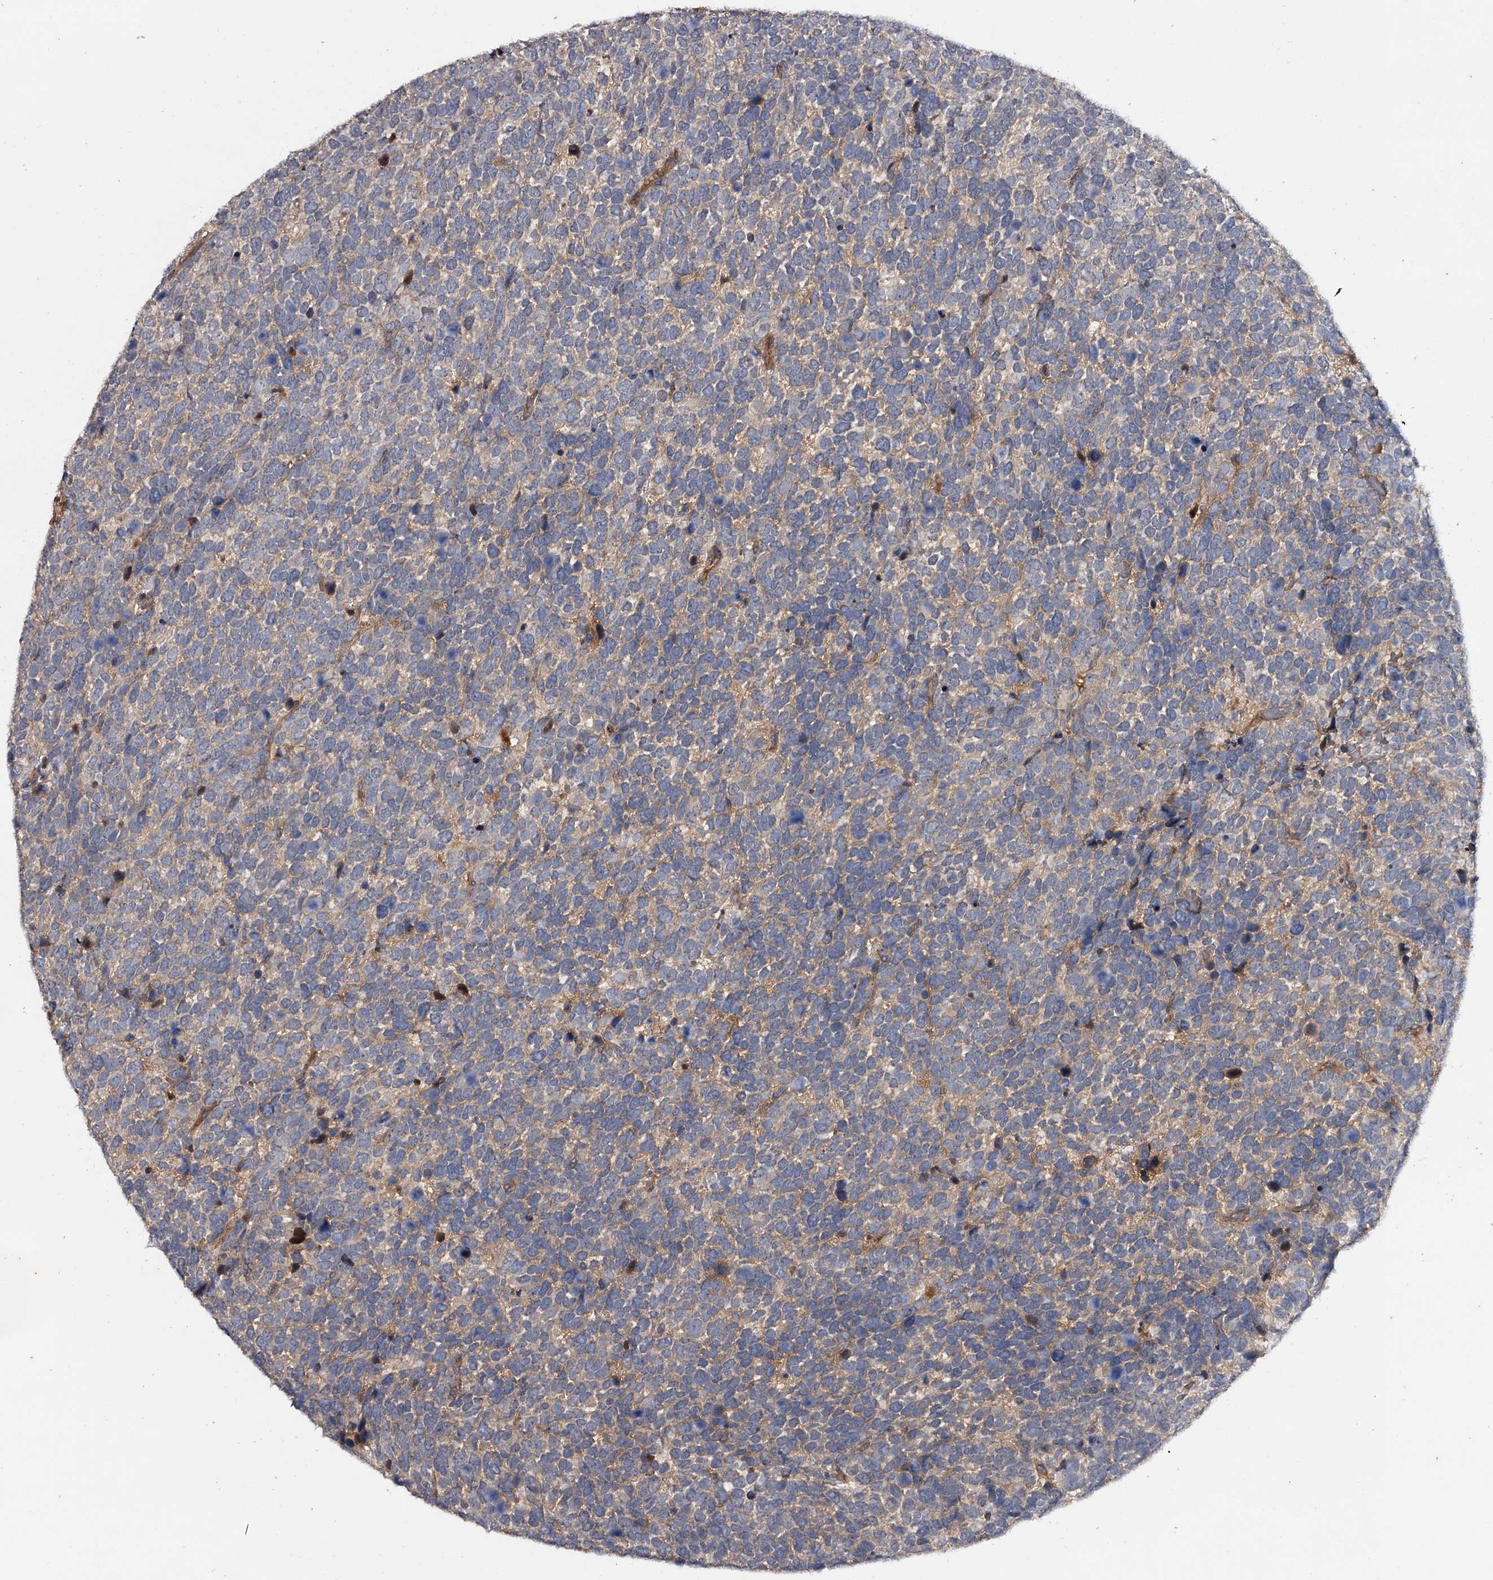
{"staining": {"intensity": "weak", "quantity": "<25%", "location": "cytoplasmic/membranous"}, "tissue": "urothelial cancer", "cell_type": "Tumor cells", "image_type": "cancer", "snomed": [{"axis": "morphology", "description": "Urothelial carcinoma, High grade"}, {"axis": "topography", "description": "Urinary bladder"}], "caption": "An image of urothelial cancer stained for a protein demonstrates no brown staining in tumor cells.", "gene": "MDN1", "patient": {"sex": "female", "age": 82}}